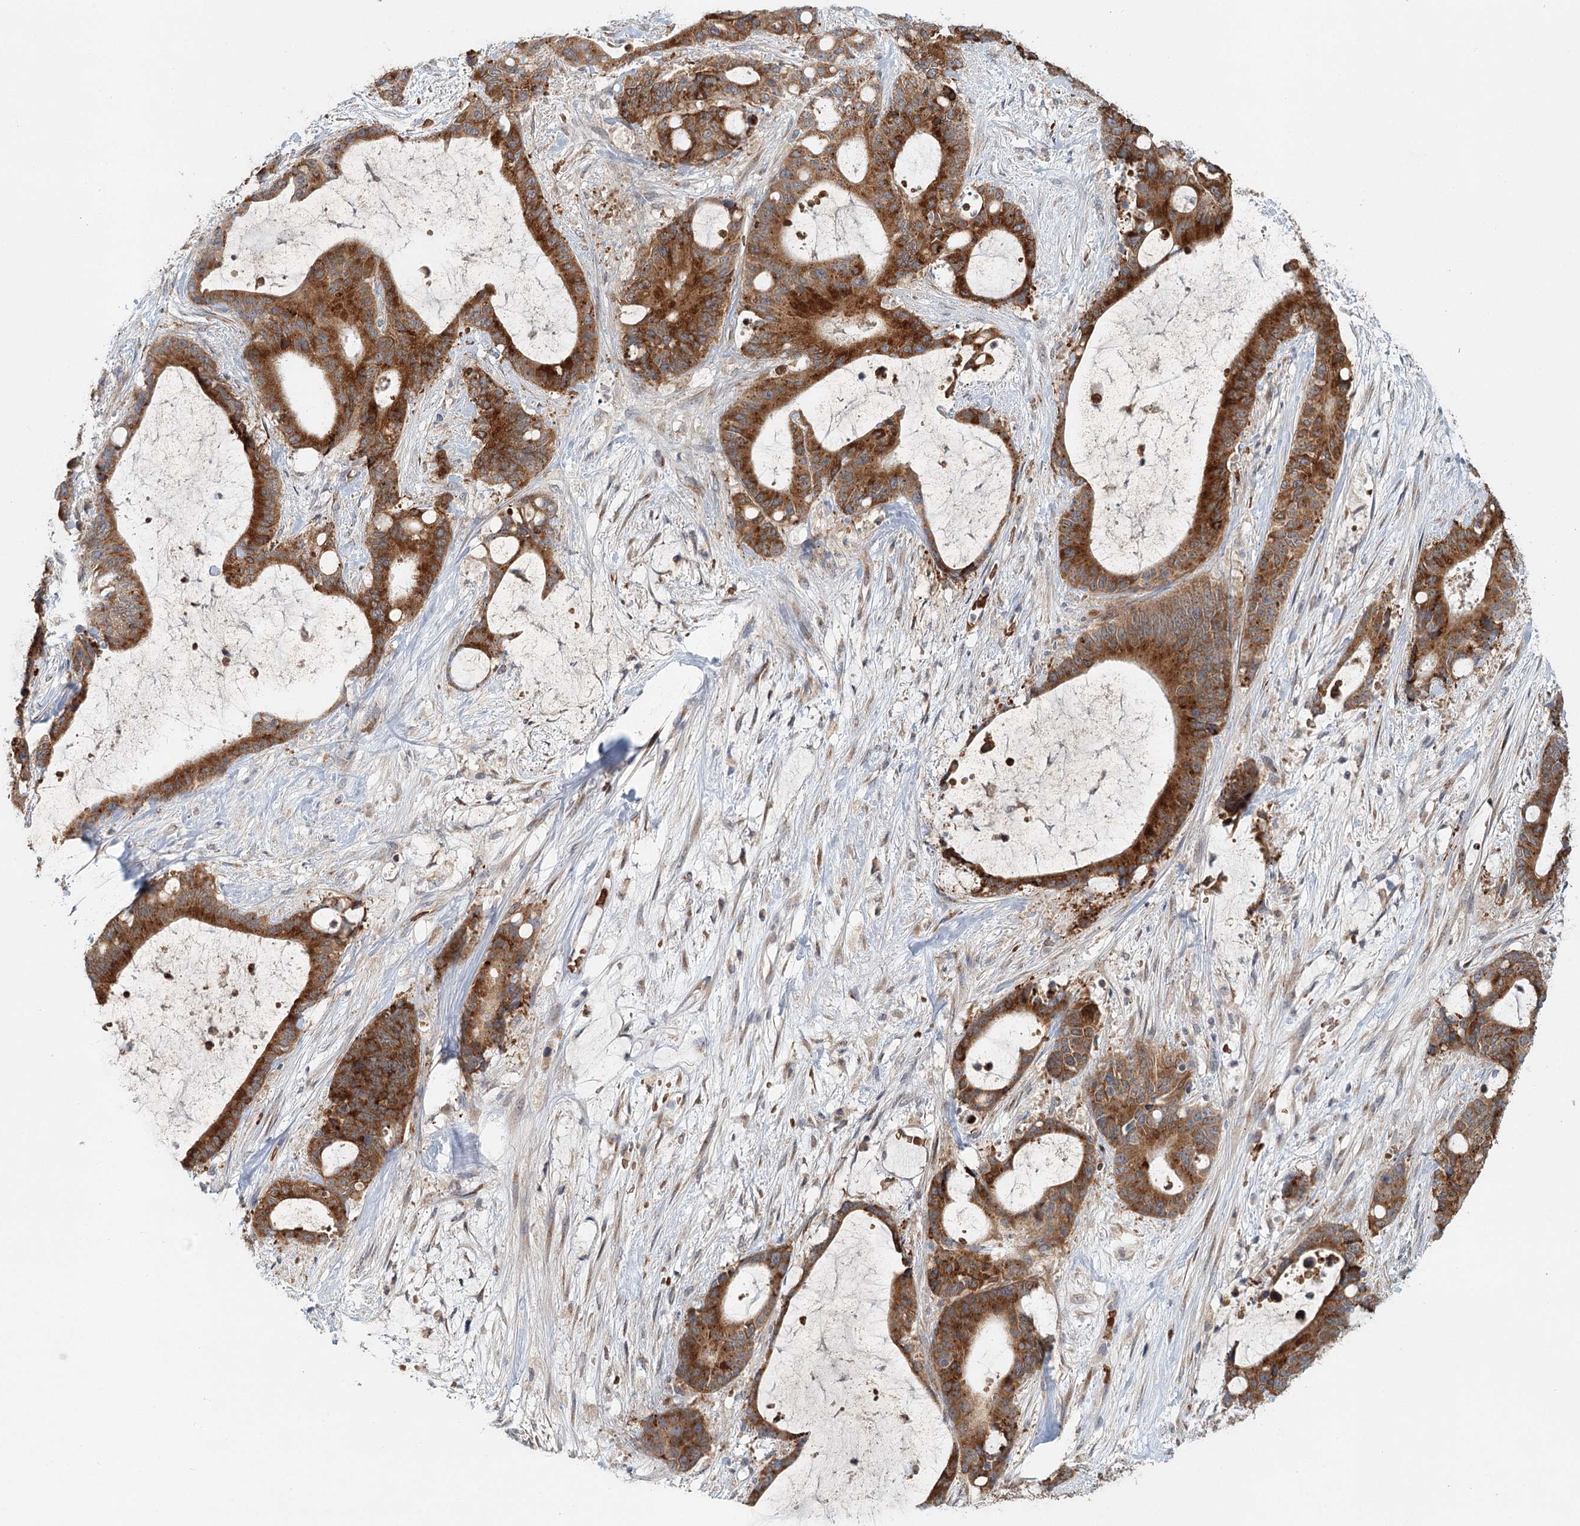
{"staining": {"intensity": "strong", "quantity": ">75%", "location": "cytoplasmic/membranous"}, "tissue": "liver cancer", "cell_type": "Tumor cells", "image_type": "cancer", "snomed": [{"axis": "morphology", "description": "Normal tissue, NOS"}, {"axis": "morphology", "description": "Cholangiocarcinoma"}, {"axis": "topography", "description": "Liver"}, {"axis": "topography", "description": "Peripheral nerve tissue"}], "caption": "This histopathology image exhibits liver cancer stained with IHC to label a protein in brown. The cytoplasmic/membranous of tumor cells show strong positivity for the protein. Nuclei are counter-stained blue.", "gene": "ADK", "patient": {"sex": "female", "age": 73}}